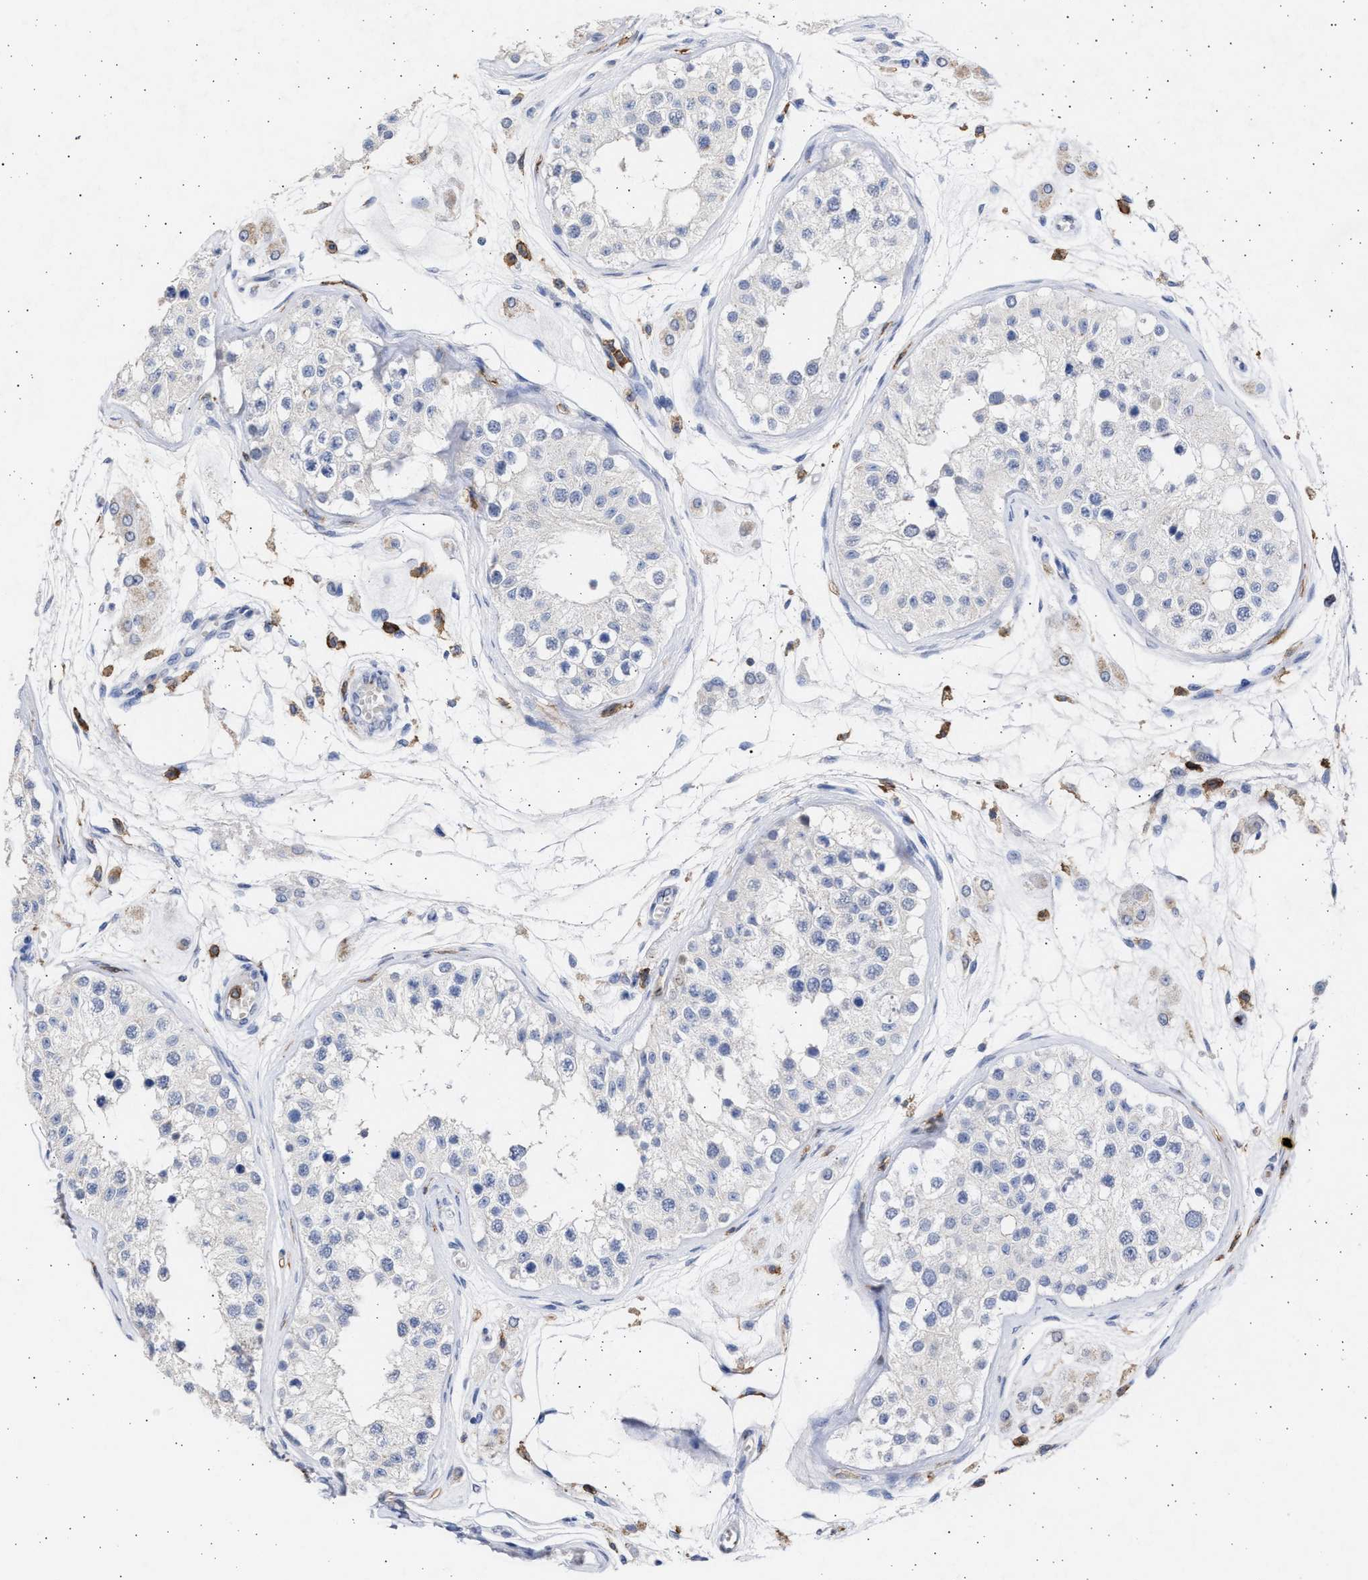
{"staining": {"intensity": "negative", "quantity": "none", "location": "none"}, "tissue": "testis", "cell_type": "Cells in seminiferous ducts", "image_type": "normal", "snomed": [{"axis": "morphology", "description": "Normal tissue, NOS"}, {"axis": "morphology", "description": "Adenocarcinoma, metastatic, NOS"}, {"axis": "topography", "description": "Testis"}], "caption": "High power microscopy histopathology image of an IHC image of unremarkable testis, revealing no significant positivity in cells in seminiferous ducts.", "gene": "FCER1A", "patient": {"sex": "male", "age": 26}}